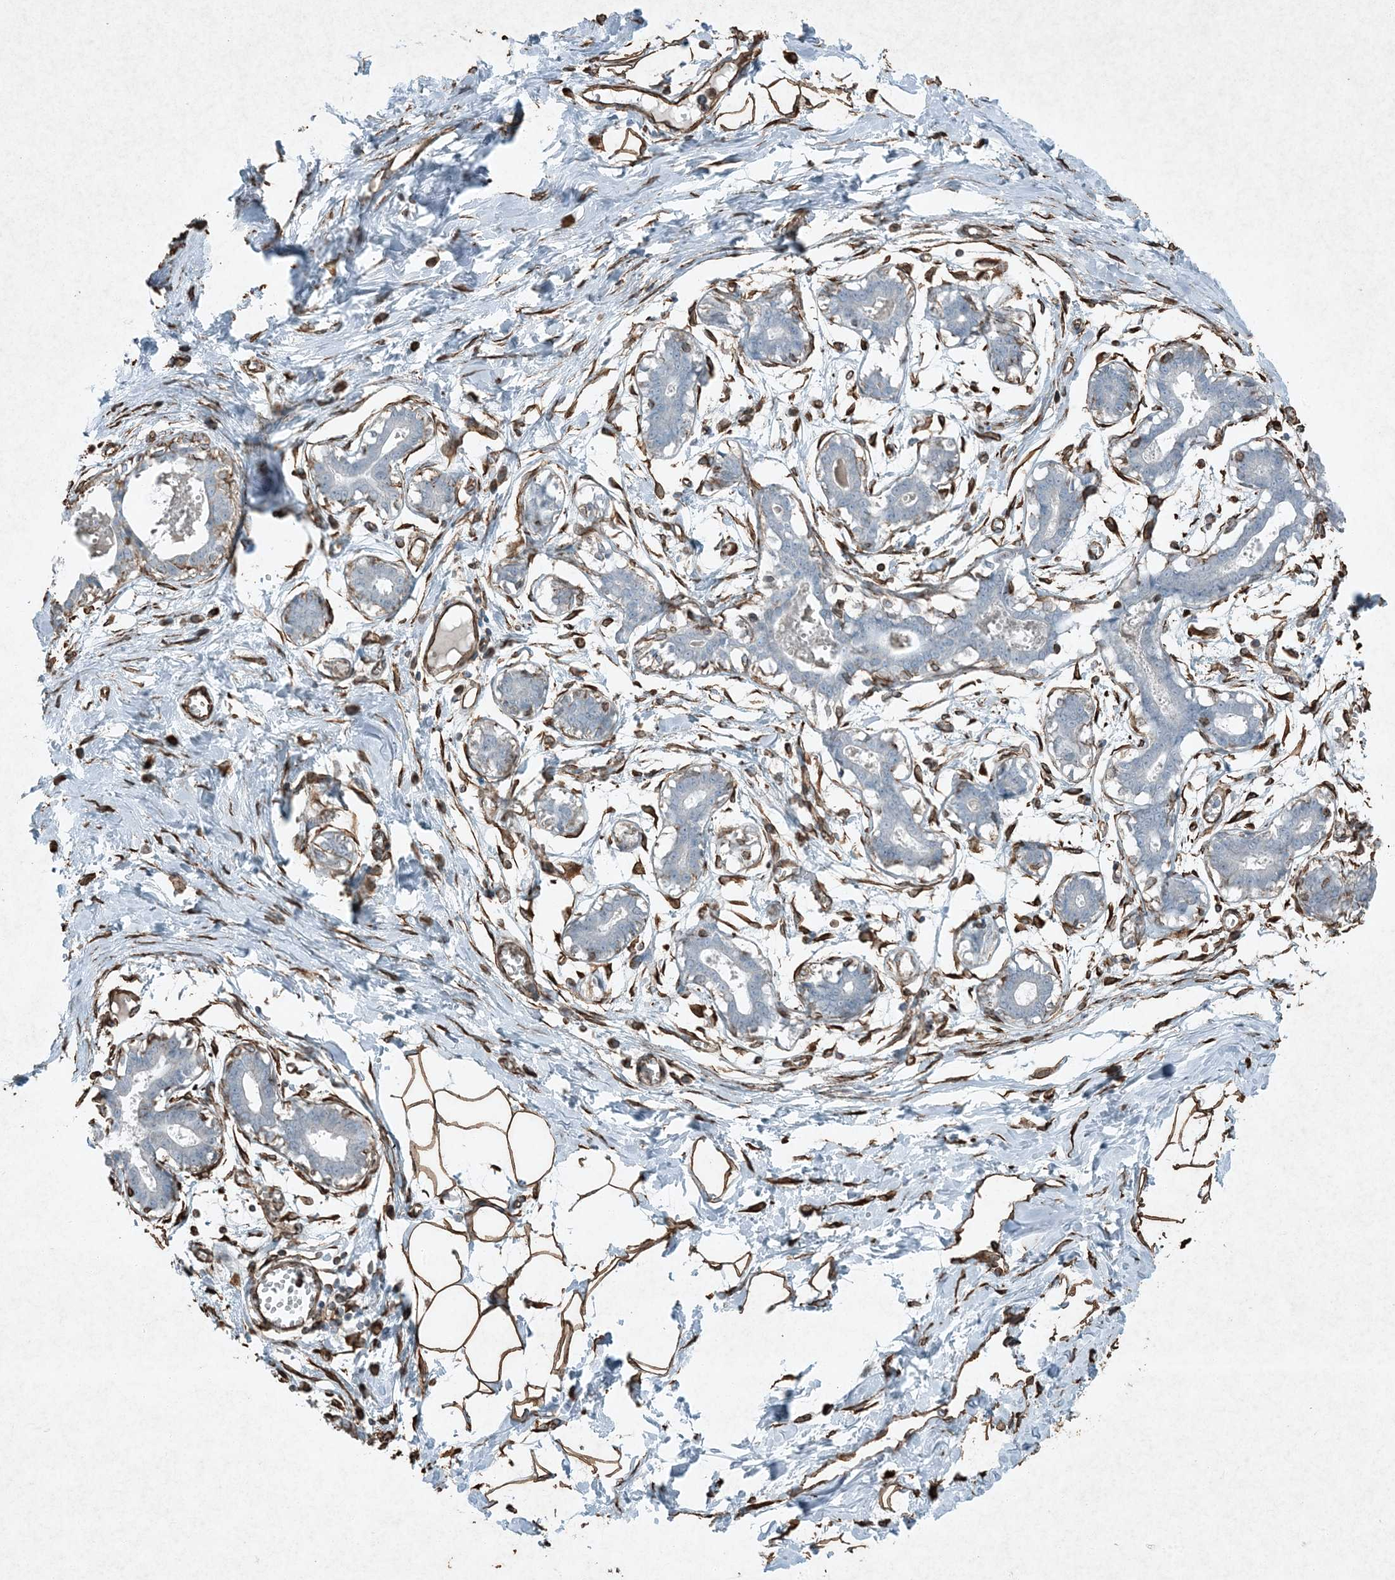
{"staining": {"intensity": "moderate", "quantity": ">75%", "location": "cytoplasmic/membranous"}, "tissue": "breast", "cell_type": "Adipocytes", "image_type": "normal", "snomed": [{"axis": "morphology", "description": "Normal tissue, NOS"}, {"axis": "topography", "description": "Breast"}], "caption": "This image exhibits unremarkable breast stained with immunohistochemistry (IHC) to label a protein in brown. The cytoplasmic/membranous of adipocytes show moderate positivity for the protein. Nuclei are counter-stained blue.", "gene": "RYK", "patient": {"sex": "female", "age": 27}}